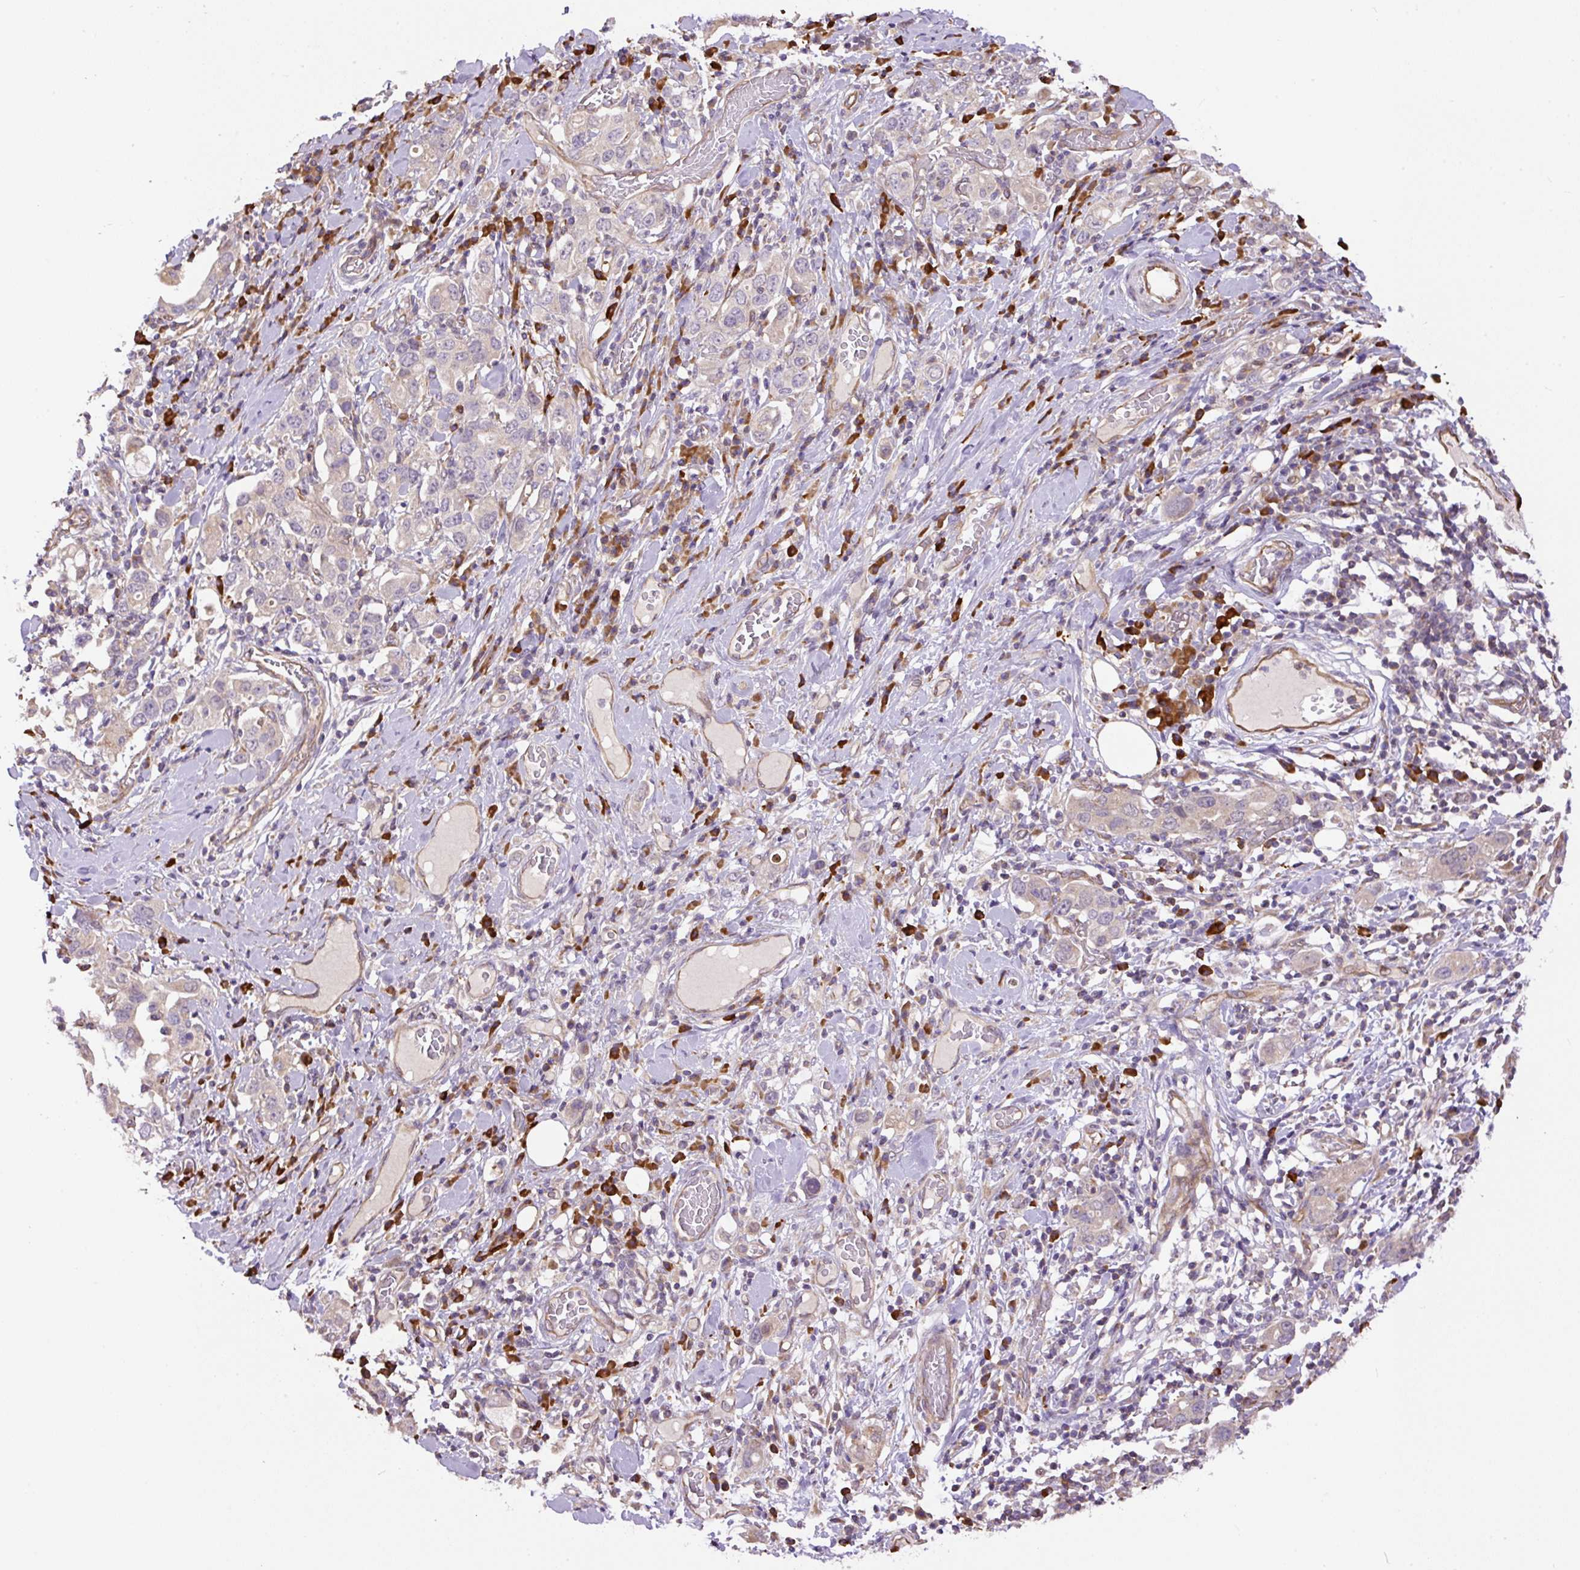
{"staining": {"intensity": "negative", "quantity": "none", "location": "none"}, "tissue": "stomach cancer", "cell_type": "Tumor cells", "image_type": "cancer", "snomed": [{"axis": "morphology", "description": "Adenocarcinoma, NOS"}, {"axis": "topography", "description": "Stomach, upper"}], "caption": "IHC photomicrograph of neoplastic tissue: stomach adenocarcinoma stained with DAB (3,3'-diaminobenzidine) shows no significant protein expression in tumor cells.", "gene": "PPME1", "patient": {"sex": "male", "age": 62}}